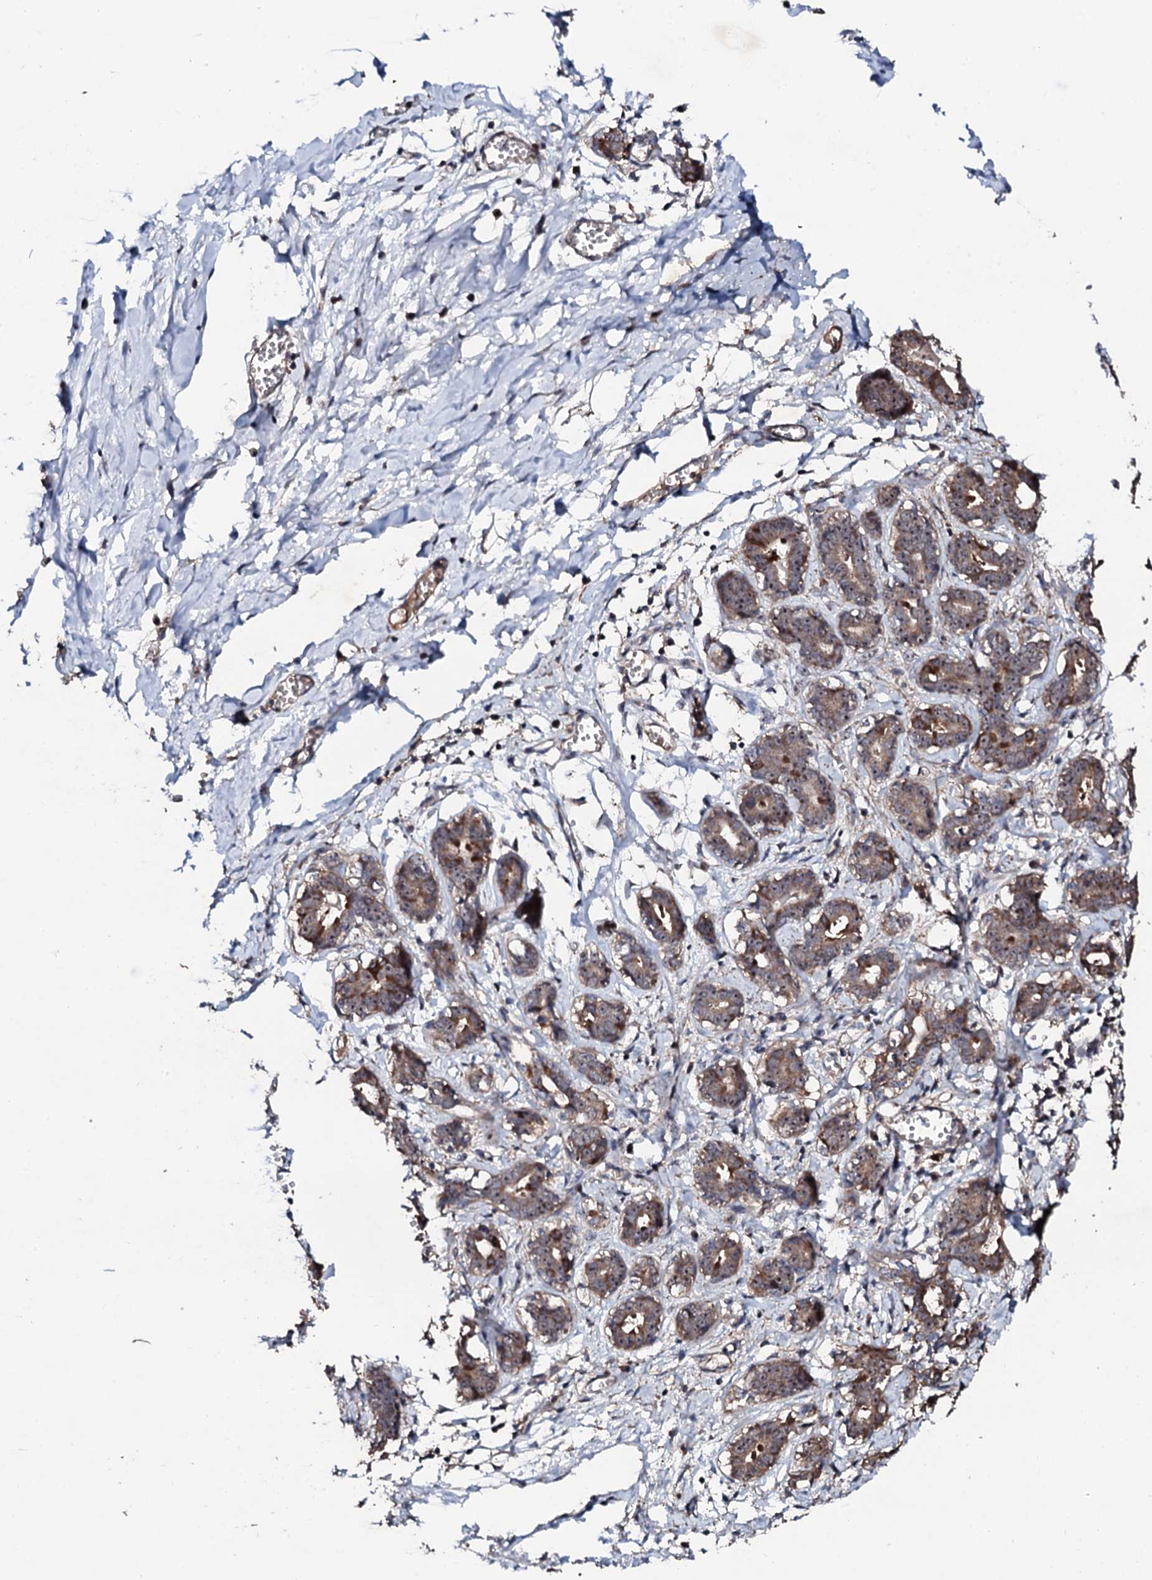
{"staining": {"intensity": "negative", "quantity": "none", "location": "none"}, "tissue": "breast", "cell_type": "Adipocytes", "image_type": "normal", "snomed": [{"axis": "morphology", "description": "Normal tissue, NOS"}, {"axis": "topography", "description": "Breast"}], "caption": "Adipocytes show no significant protein expression in benign breast. (DAB immunohistochemistry (IHC) with hematoxylin counter stain).", "gene": "GTPBP4", "patient": {"sex": "female", "age": 27}}